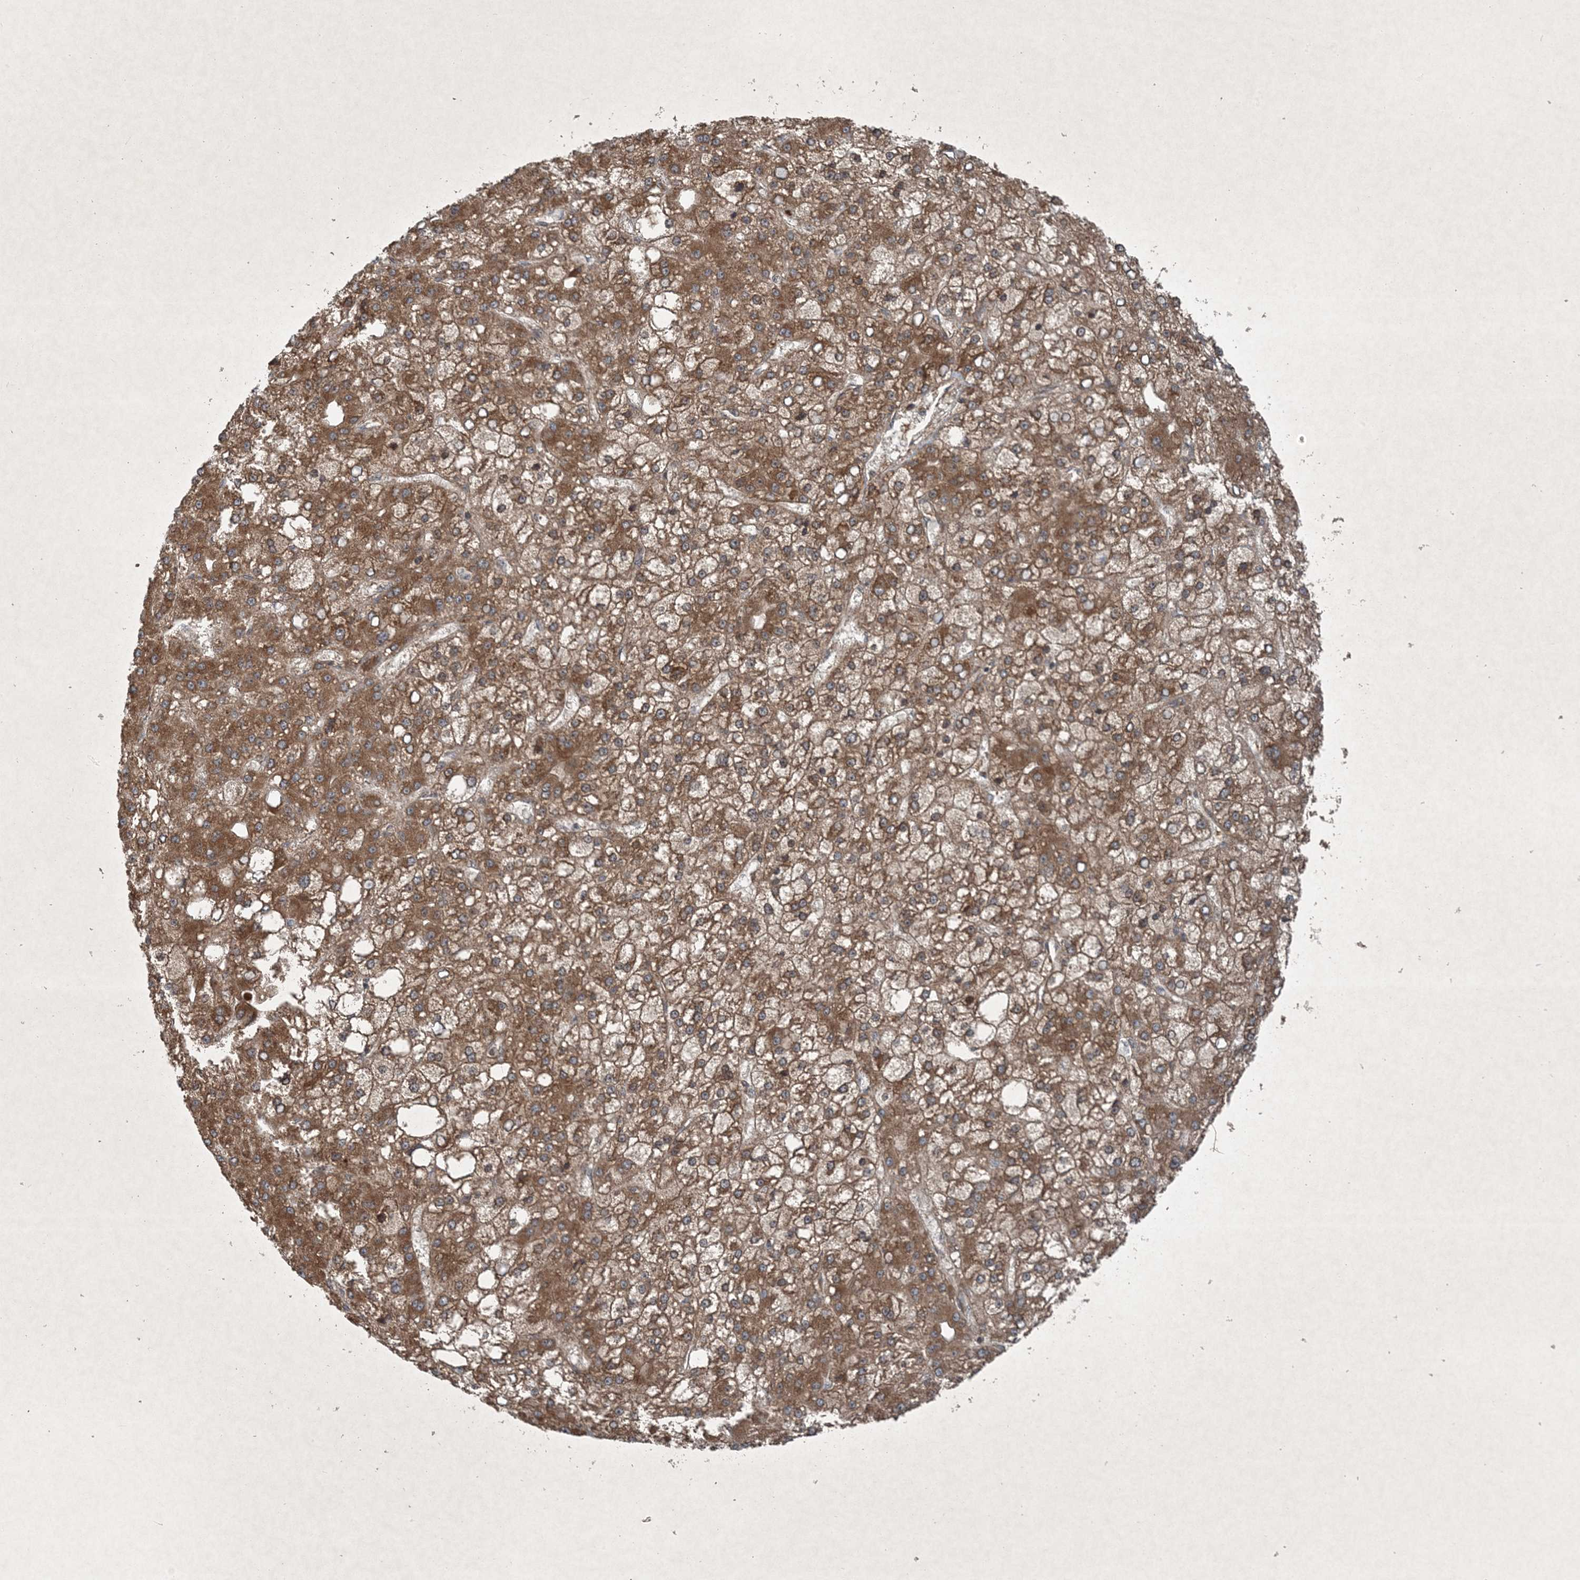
{"staining": {"intensity": "moderate", "quantity": ">75%", "location": "cytoplasmic/membranous"}, "tissue": "liver cancer", "cell_type": "Tumor cells", "image_type": "cancer", "snomed": [{"axis": "morphology", "description": "Carcinoma, Hepatocellular, NOS"}, {"axis": "topography", "description": "Liver"}], "caption": "Immunohistochemical staining of human liver cancer displays medium levels of moderate cytoplasmic/membranous expression in approximately >75% of tumor cells.", "gene": "GNG5", "patient": {"sex": "male", "age": 67}}